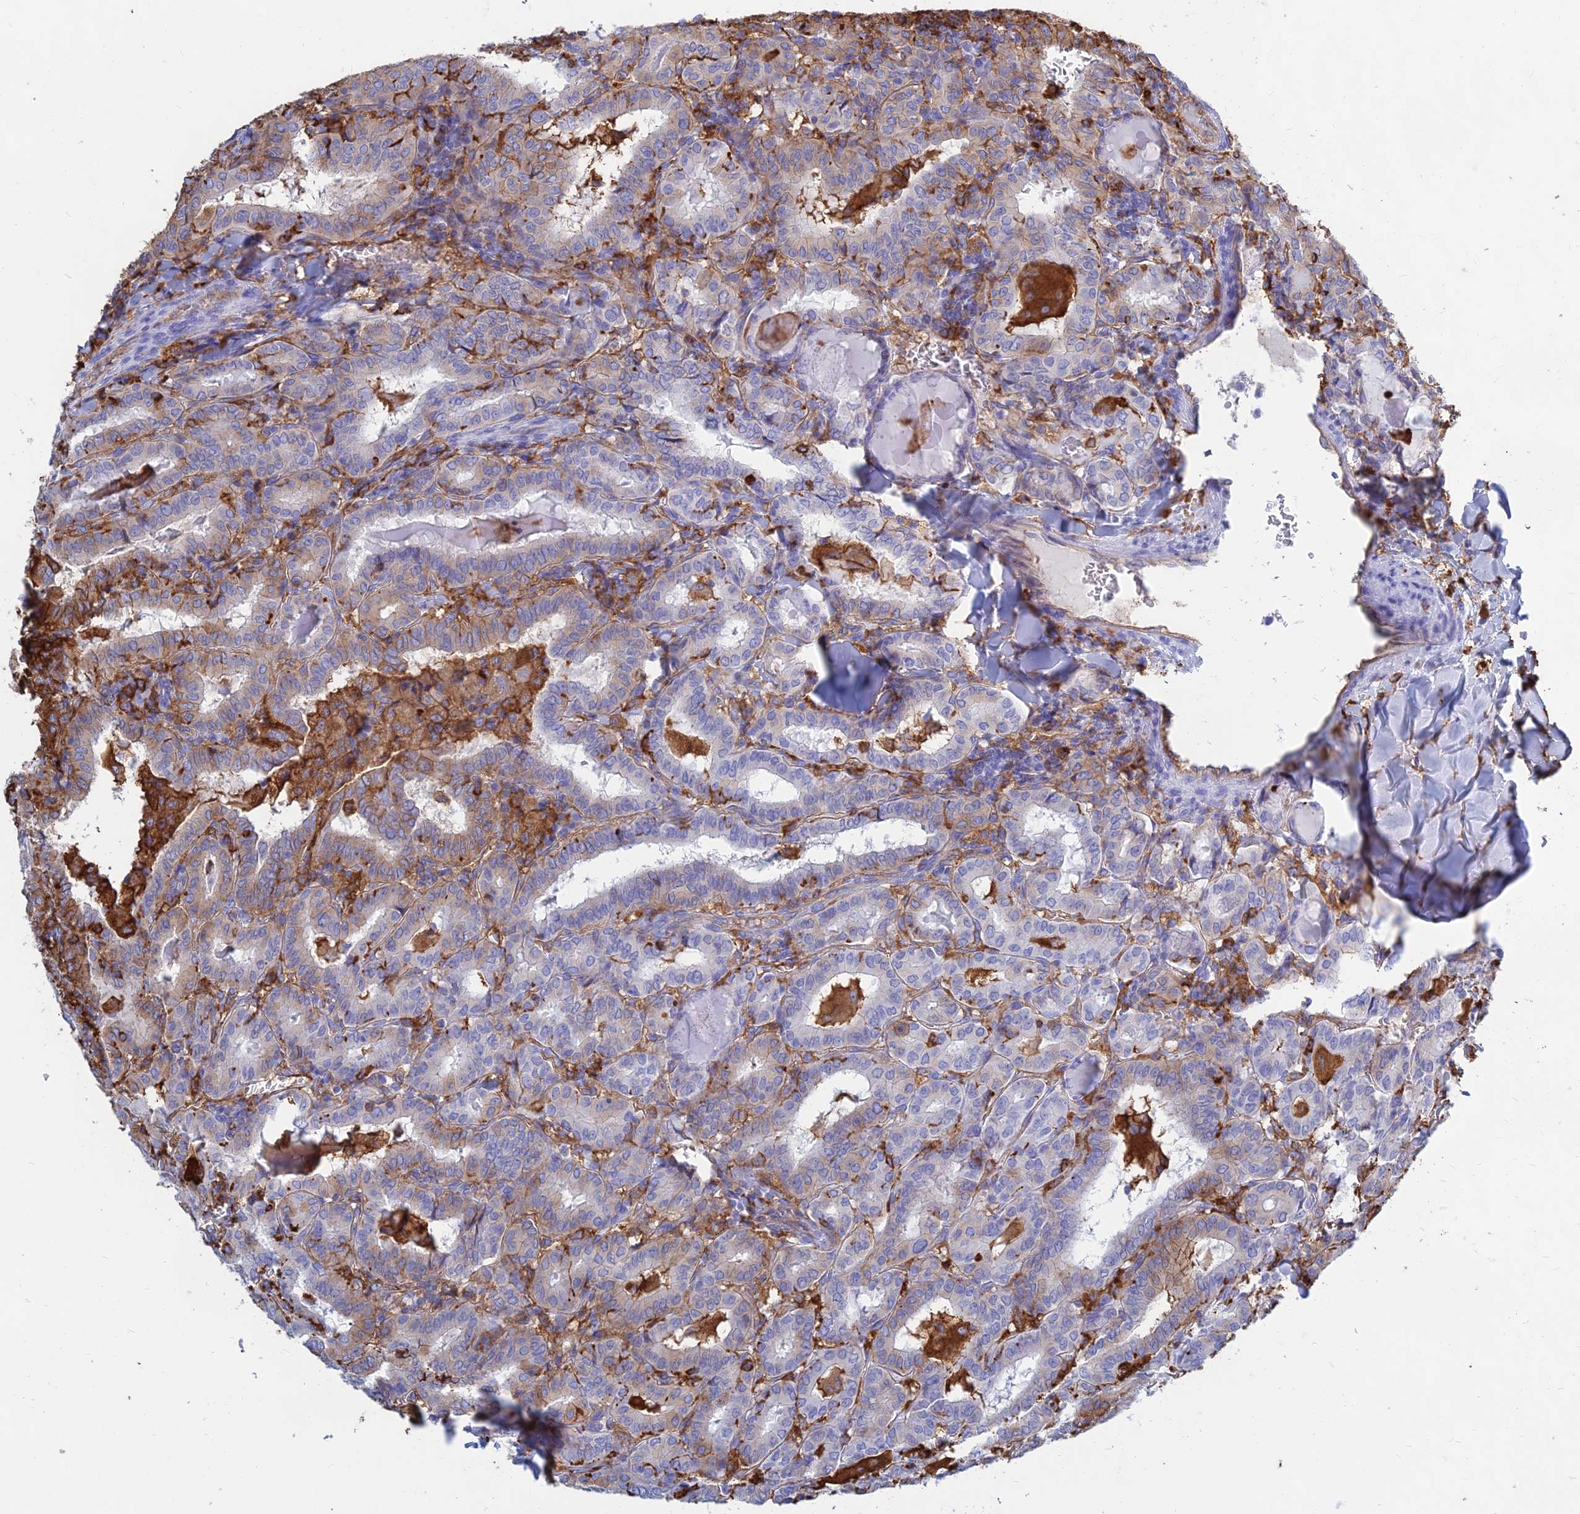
{"staining": {"intensity": "moderate", "quantity": "<25%", "location": "cytoplasmic/membranous"}, "tissue": "thyroid cancer", "cell_type": "Tumor cells", "image_type": "cancer", "snomed": [{"axis": "morphology", "description": "Papillary adenocarcinoma, NOS"}, {"axis": "topography", "description": "Thyroid gland"}], "caption": "Immunohistochemistry (DAB (3,3'-diaminobenzidine)) staining of human papillary adenocarcinoma (thyroid) reveals moderate cytoplasmic/membranous protein expression in approximately <25% of tumor cells.", "gene": "HLA-DRB1", "patient": {"sex": "female", "age": 72}}